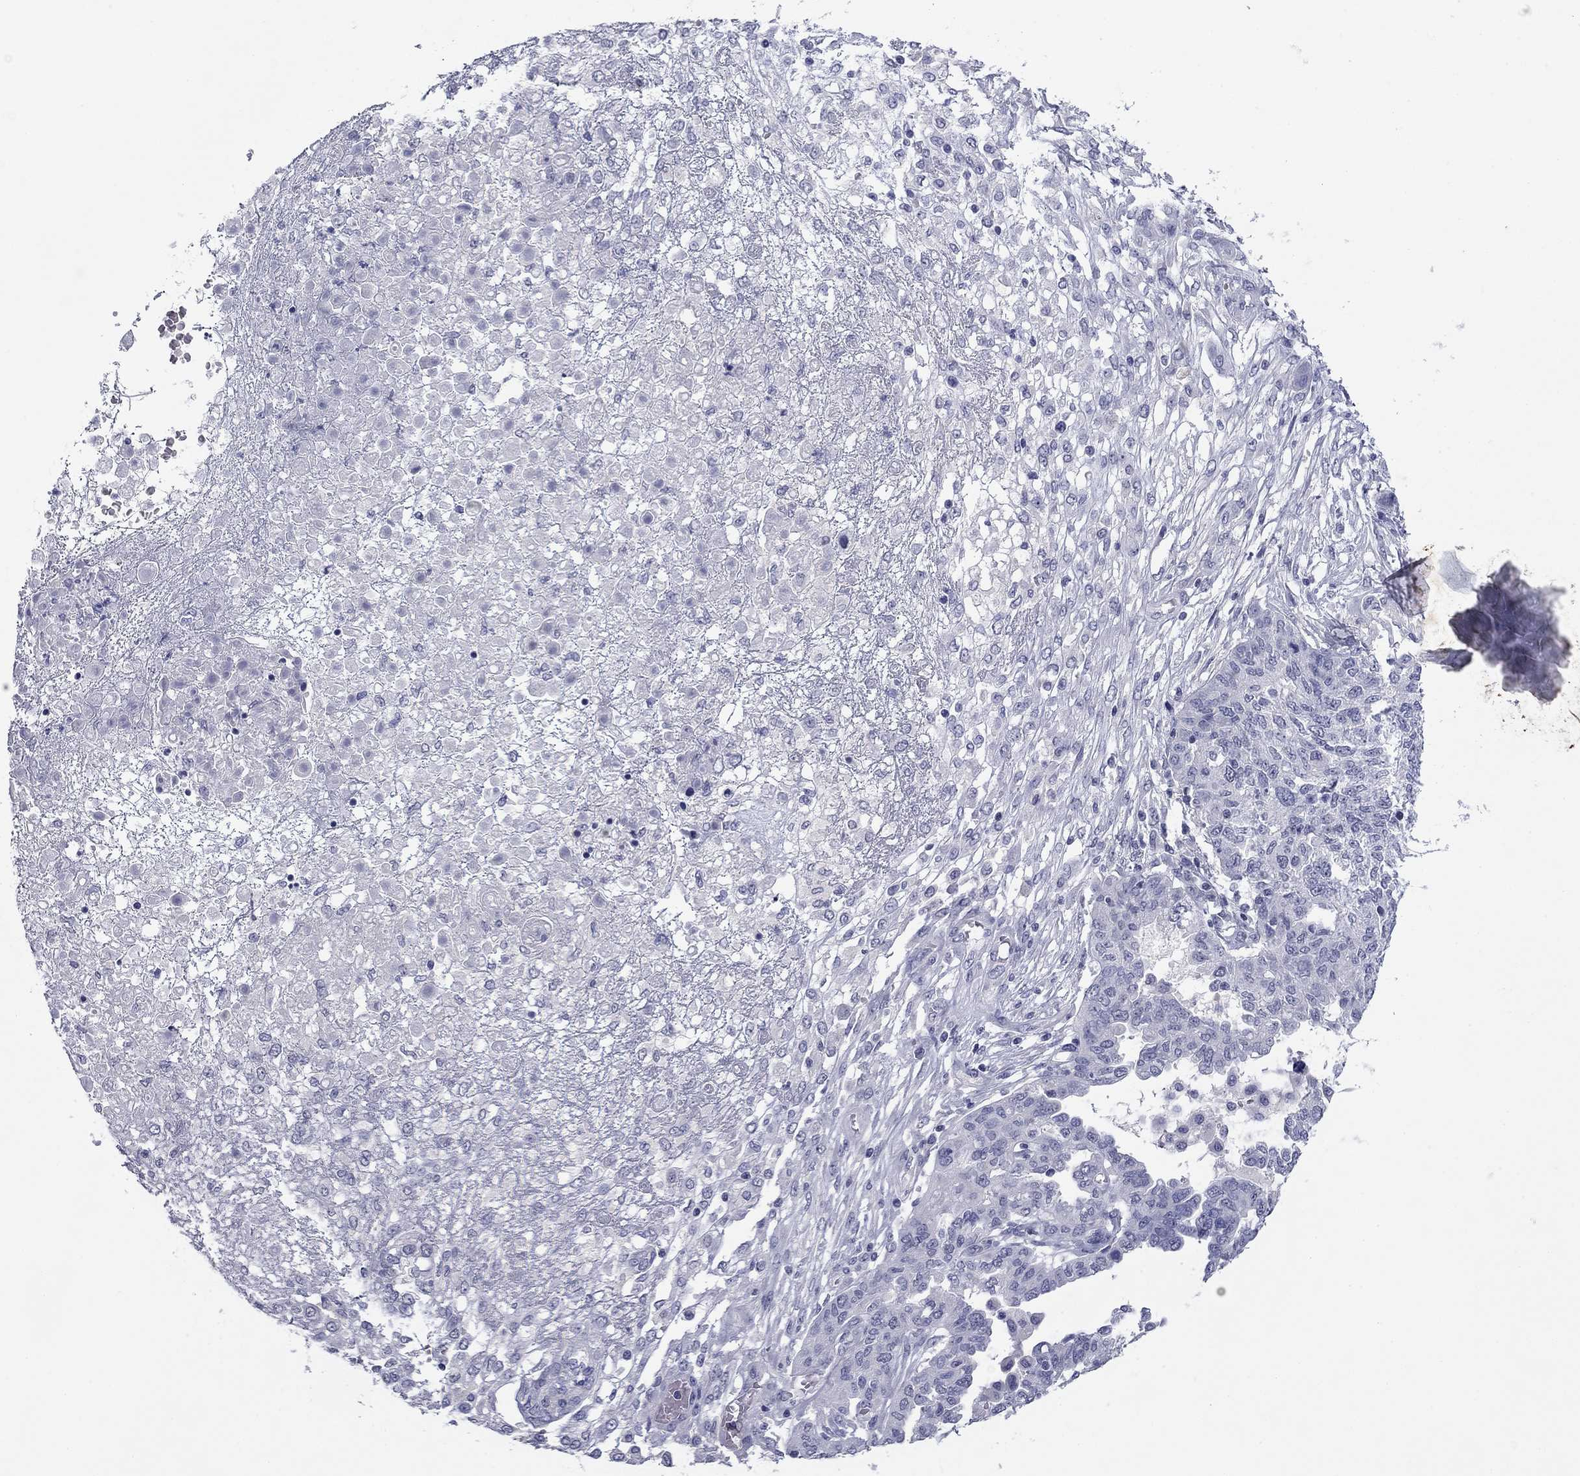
{"staining": {"intensity": "negative", "quantity": "none", "location": "none"}, "tissue": "ovarian cancer", "cell_type": "Tumor cells", "image_type": "cancer", "snomed": [{"axis": "morphology", "description": "Cystadenocarcinoma, serous, NOS"}, {"axis": "topography", "description": "Ovary"}], "caption": "This is a micrograph of IHC staining of ovarian cancer, which shows no expression in tumor cells.", "gene": "HAO1", "patient": {"sex": "female", "age": 67}}